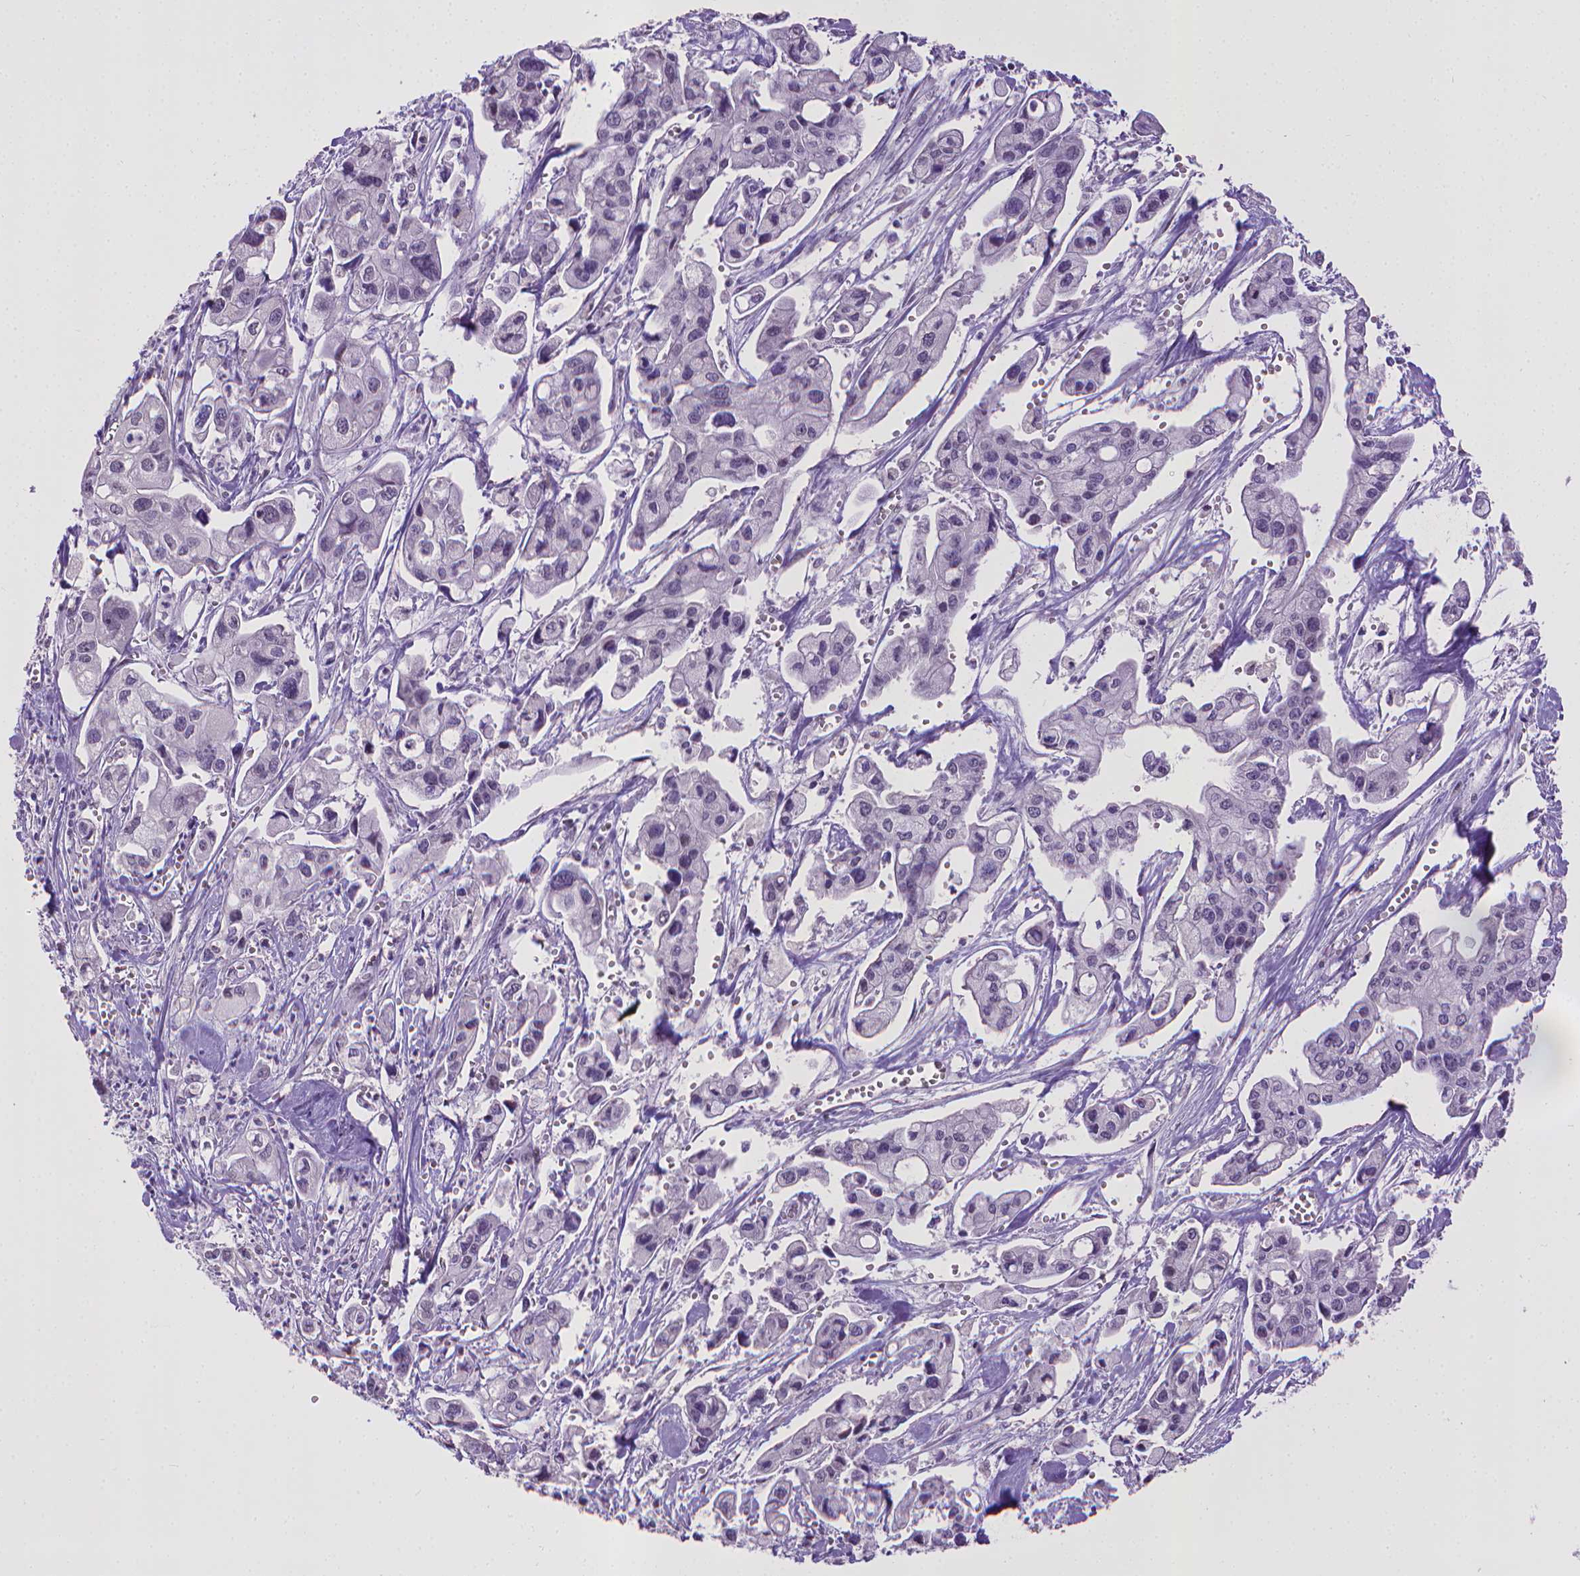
{"staining": {"intensity": "negative", "quantity": "none", "location": "none"}, "tissue": "pancreatic cancer", "cell_type": "Tumor cells", "image_type": "cancer", "snomed": [{"axis": "morphology", "description": "Adenocarcinoma, NOS"}, {"axis": "topography", "description": "Pancreas"}], "caption": "DAB immunohistochemical staining of human pancreatic adenocarcinoma reveals no significant expression in tumor cells. (DAB immunohistochemistry, high magnification).", "gene": "KMO", "patient": {"sex": "male", "age": 70}}